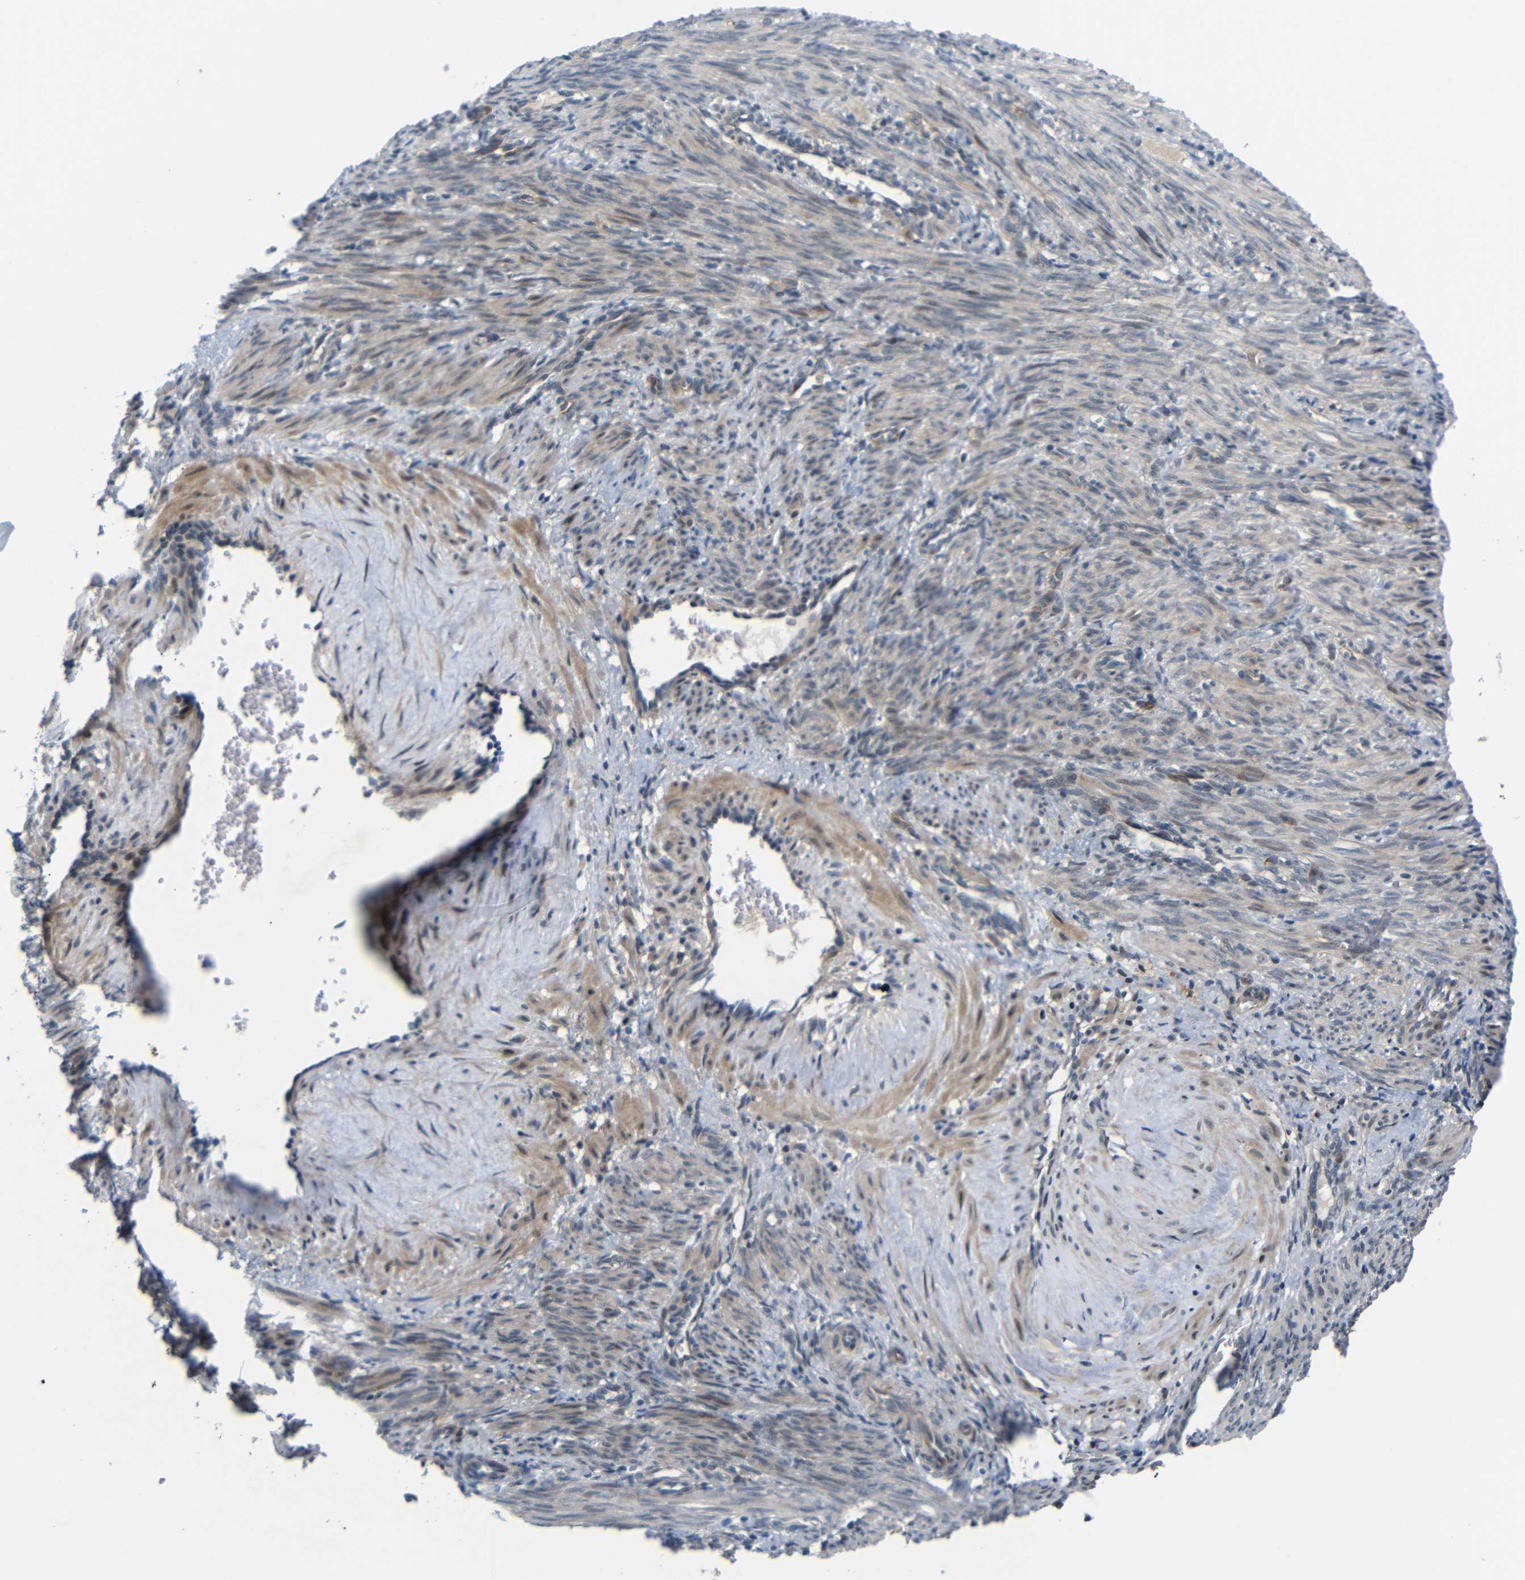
{"staining": {"intensity": "weak", "quantity": "25%-75%", "location": "cytoplasmic/membranous"}, "tissue": "smooth muscle", "cell_type": "Smooth muscle cells", "image_type": "normal", "snomed": [{"axis": "morphology", "description": "Normal tissue, NOS"}, {"axis": "topography", "description": "Endometrium"}], "caption": "This photomicrograph displays benign smooth muscle stained with IHC to label a protein in brown. The cytoplasmic/membranous of smooth muscle cells show weak positivity for the protein. Nuclei are counter-stained blue.", "gene": "SYDE1", "patient": {"sex": "female", "age": 33}}